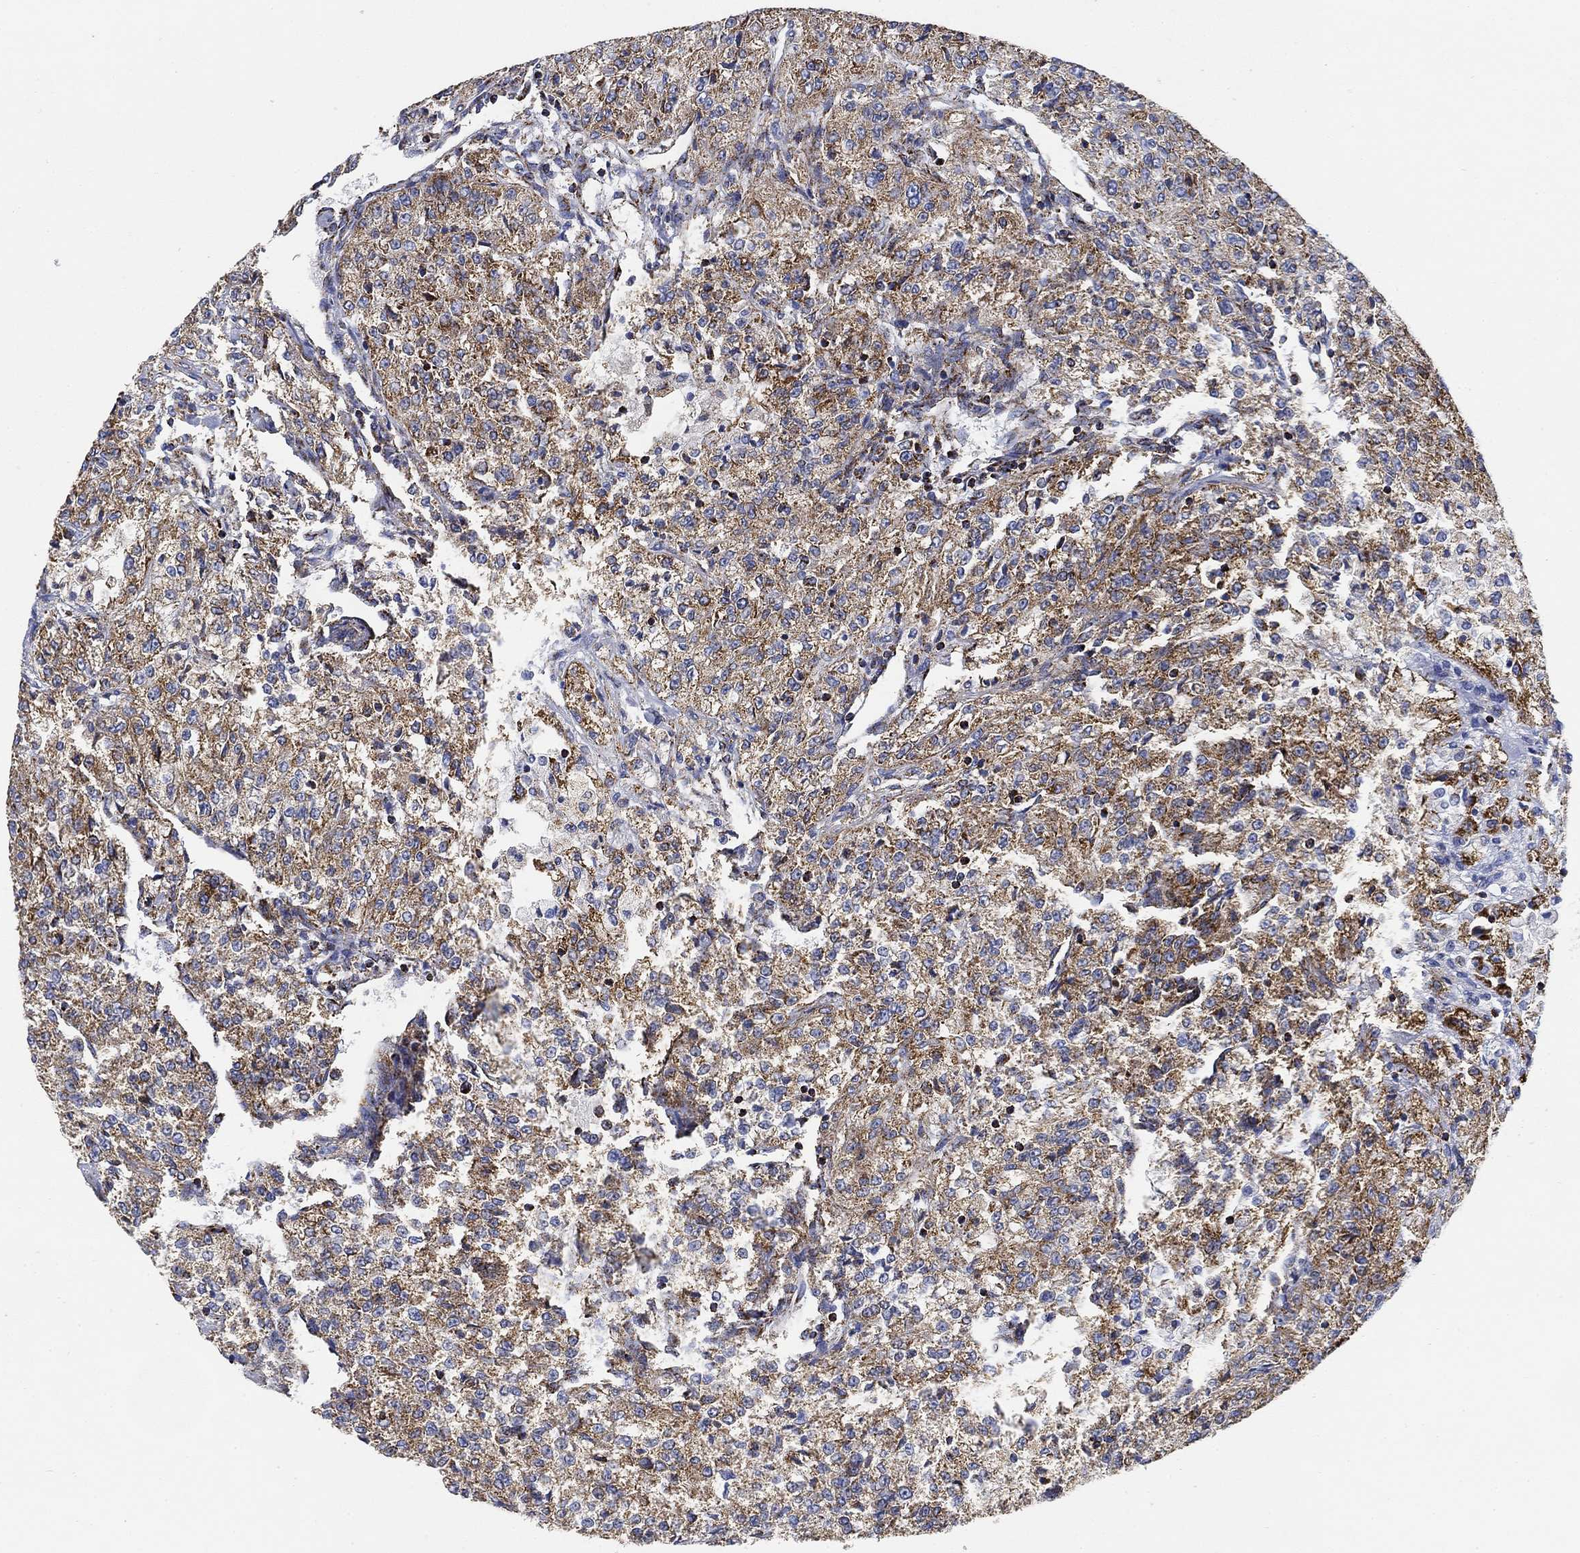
{"staining": {"intensity": "moderate", "quantity": ">75%", "location": "cytoplasmic/membranous"}, "tissue": "renal cancer", "cell_type": "Tumor cells", "image_type": "cancer", "snomed": [{"axis": "morphology", "description": "Adenocarcinoma, NOS"}, {"axis": "topography", "description": "Kidney"}], "caption": "Immunohistochemical staining of renal cancer reveals medium levels of moderate cytoplasmic/membranous positivity in approximately >75% of tumor cells.", "gene": "NDUFS3", "patient": {"sex": "female", "age": 63}}